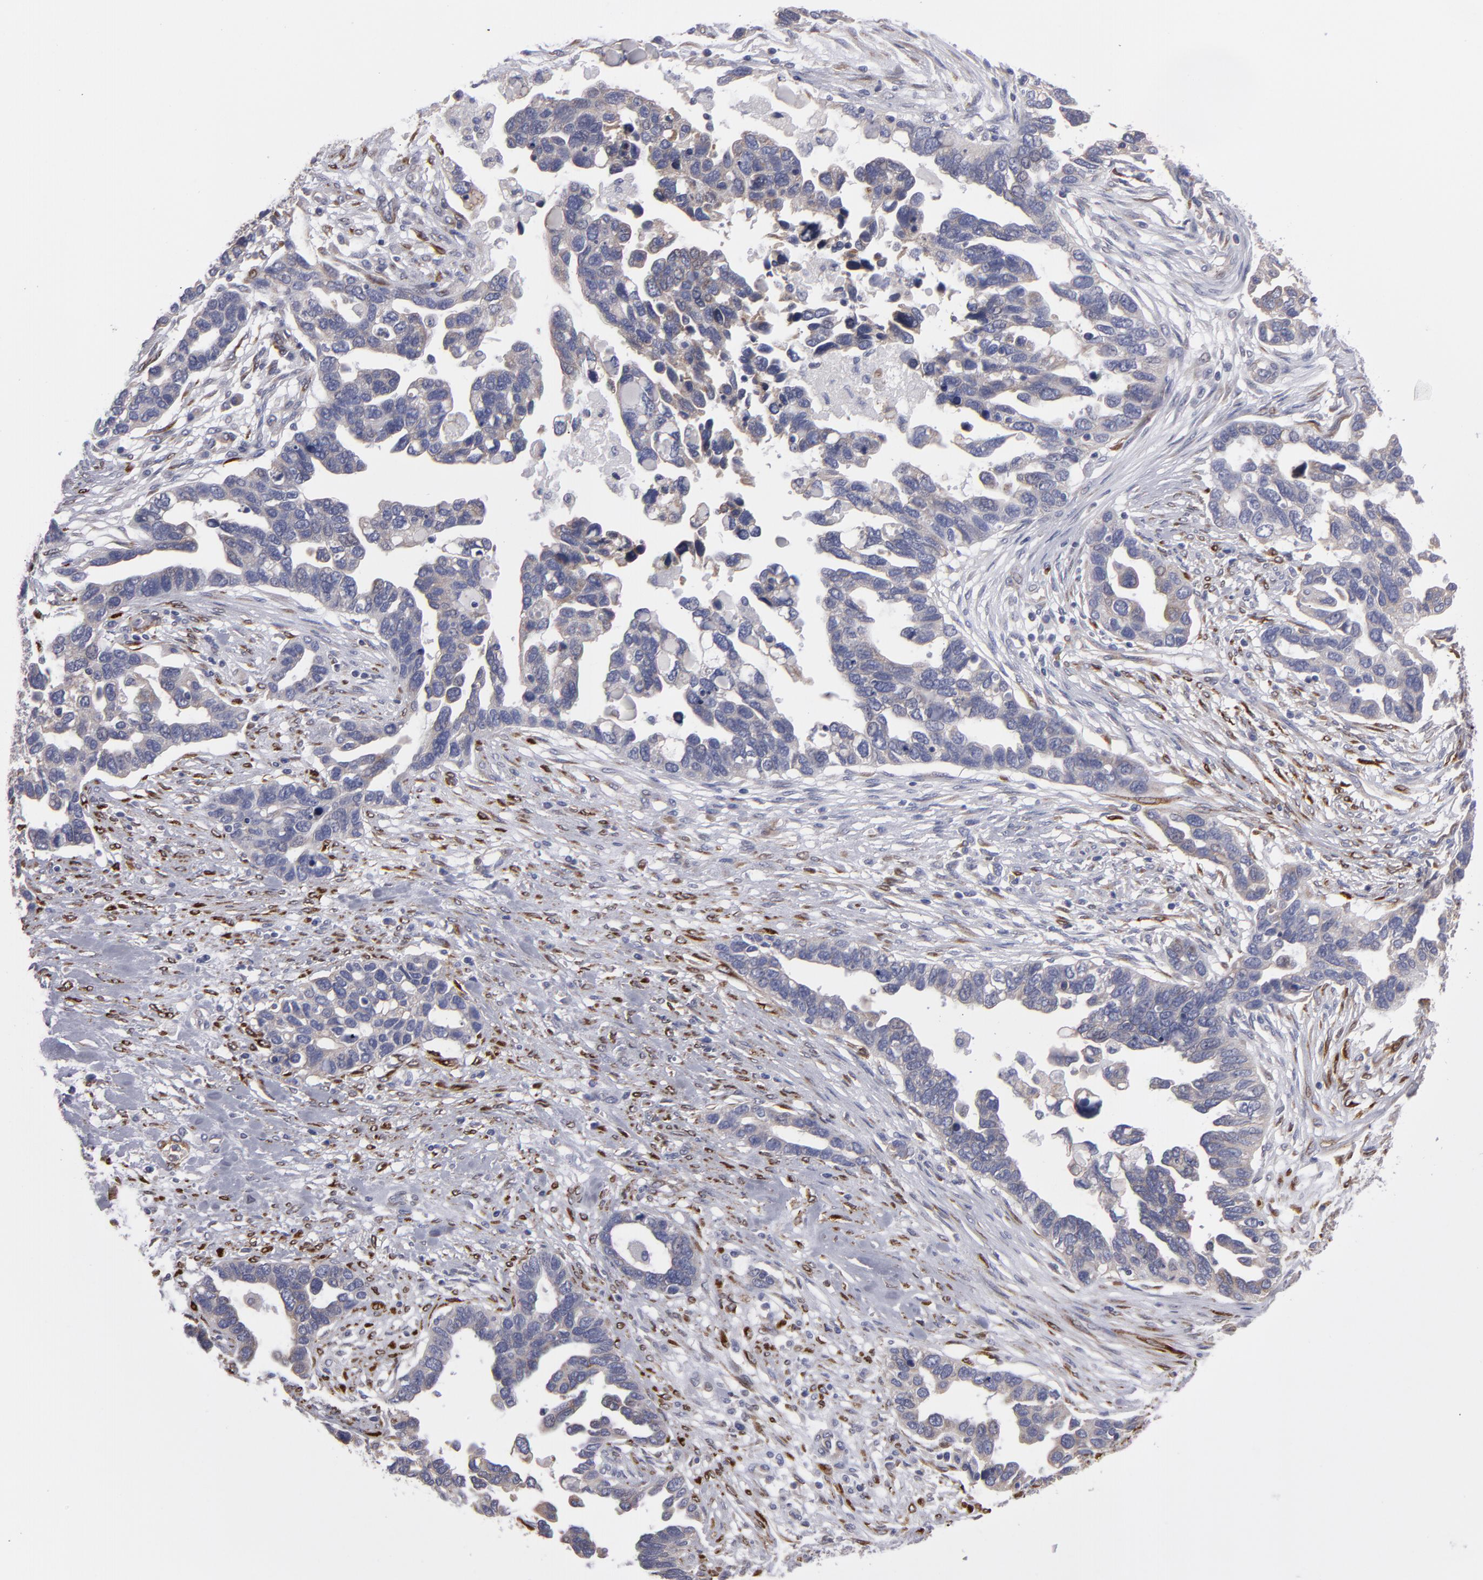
{"staining": {"intensity": "weak", "quantity": "25%-75%", "location": "cytoplasmic/membranous"}, "tissue": "ovarian cancer", "cell_type": "Tumor cells", "image_type": "cancer", "snomed": [{"axis": "morphology", "description": "Cystadenocarcinoma, serous, NOS"}, {"axis": "topography", "description": "Ovary"}], "caption": "Tumor cells reveal low levels of weak cytoplasmic/membranous expression in approximately 25%-75% of cells in ovarian serous cystadenocarcinoma.", "gene": "SLMAP", "patient": {"sex": "female", "age": 54}}